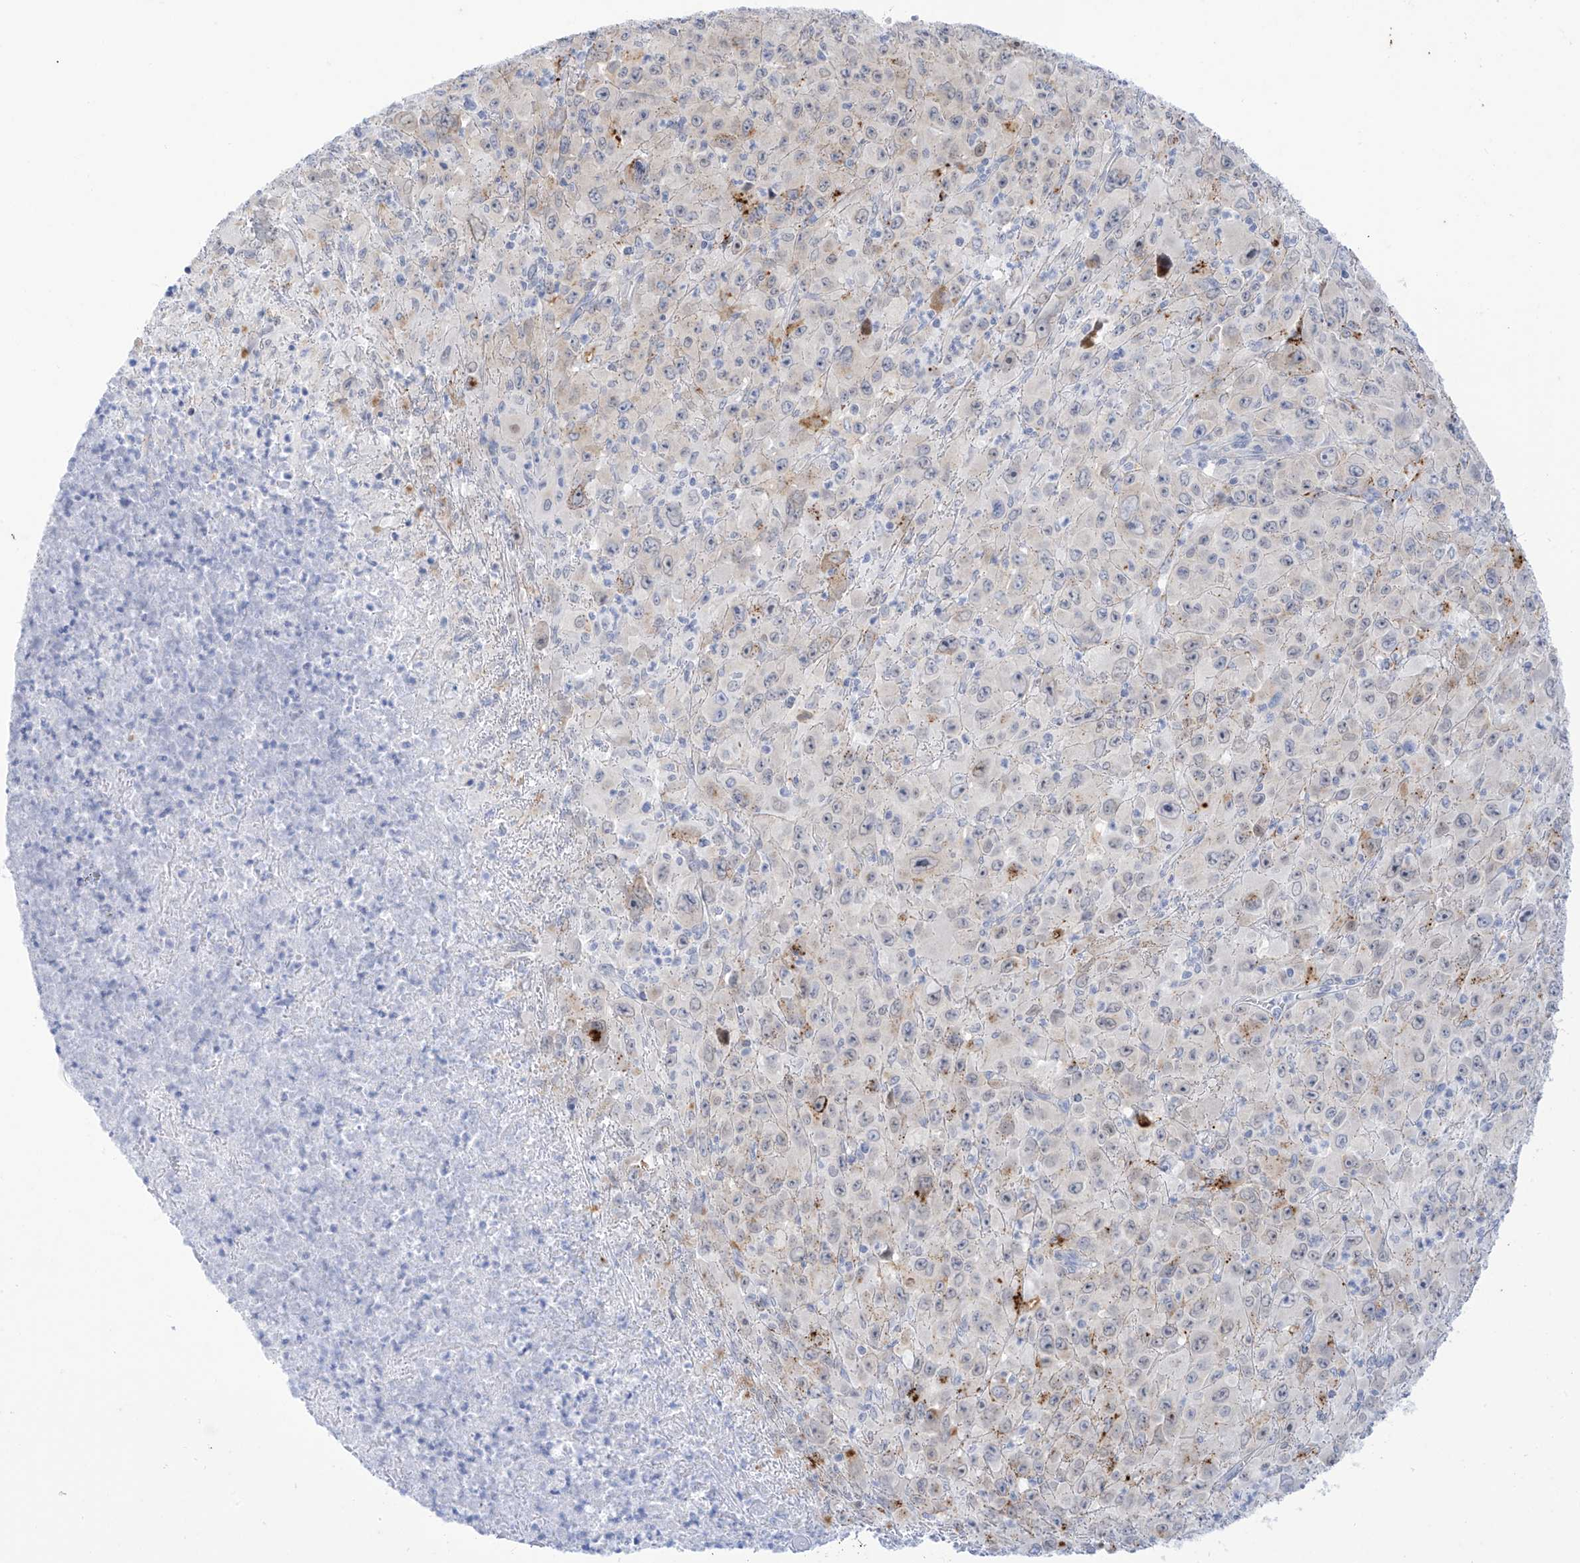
{"staining": {"intensity": "weak", "quantity": "<25%", "location": "cytoplasmic/membranous"}, "tissue": "melanoma", "cell_type": "Tumor cells", "image_type": "cancer", "snomed": [{"axis": "morphology", "description": "Malignant melanoma, Metastatic site"}, {"axis": "topography", "description": "Skin"}], "caption": "There is no significant staining in tumor cells of malignant melanoma (metastatic site). The staining is performed using DAB brown chromogen with nuclei counter-stained in using hematoxylin.", "gene": "PSPH", "patient": {"sex": "female", "age": 56}}